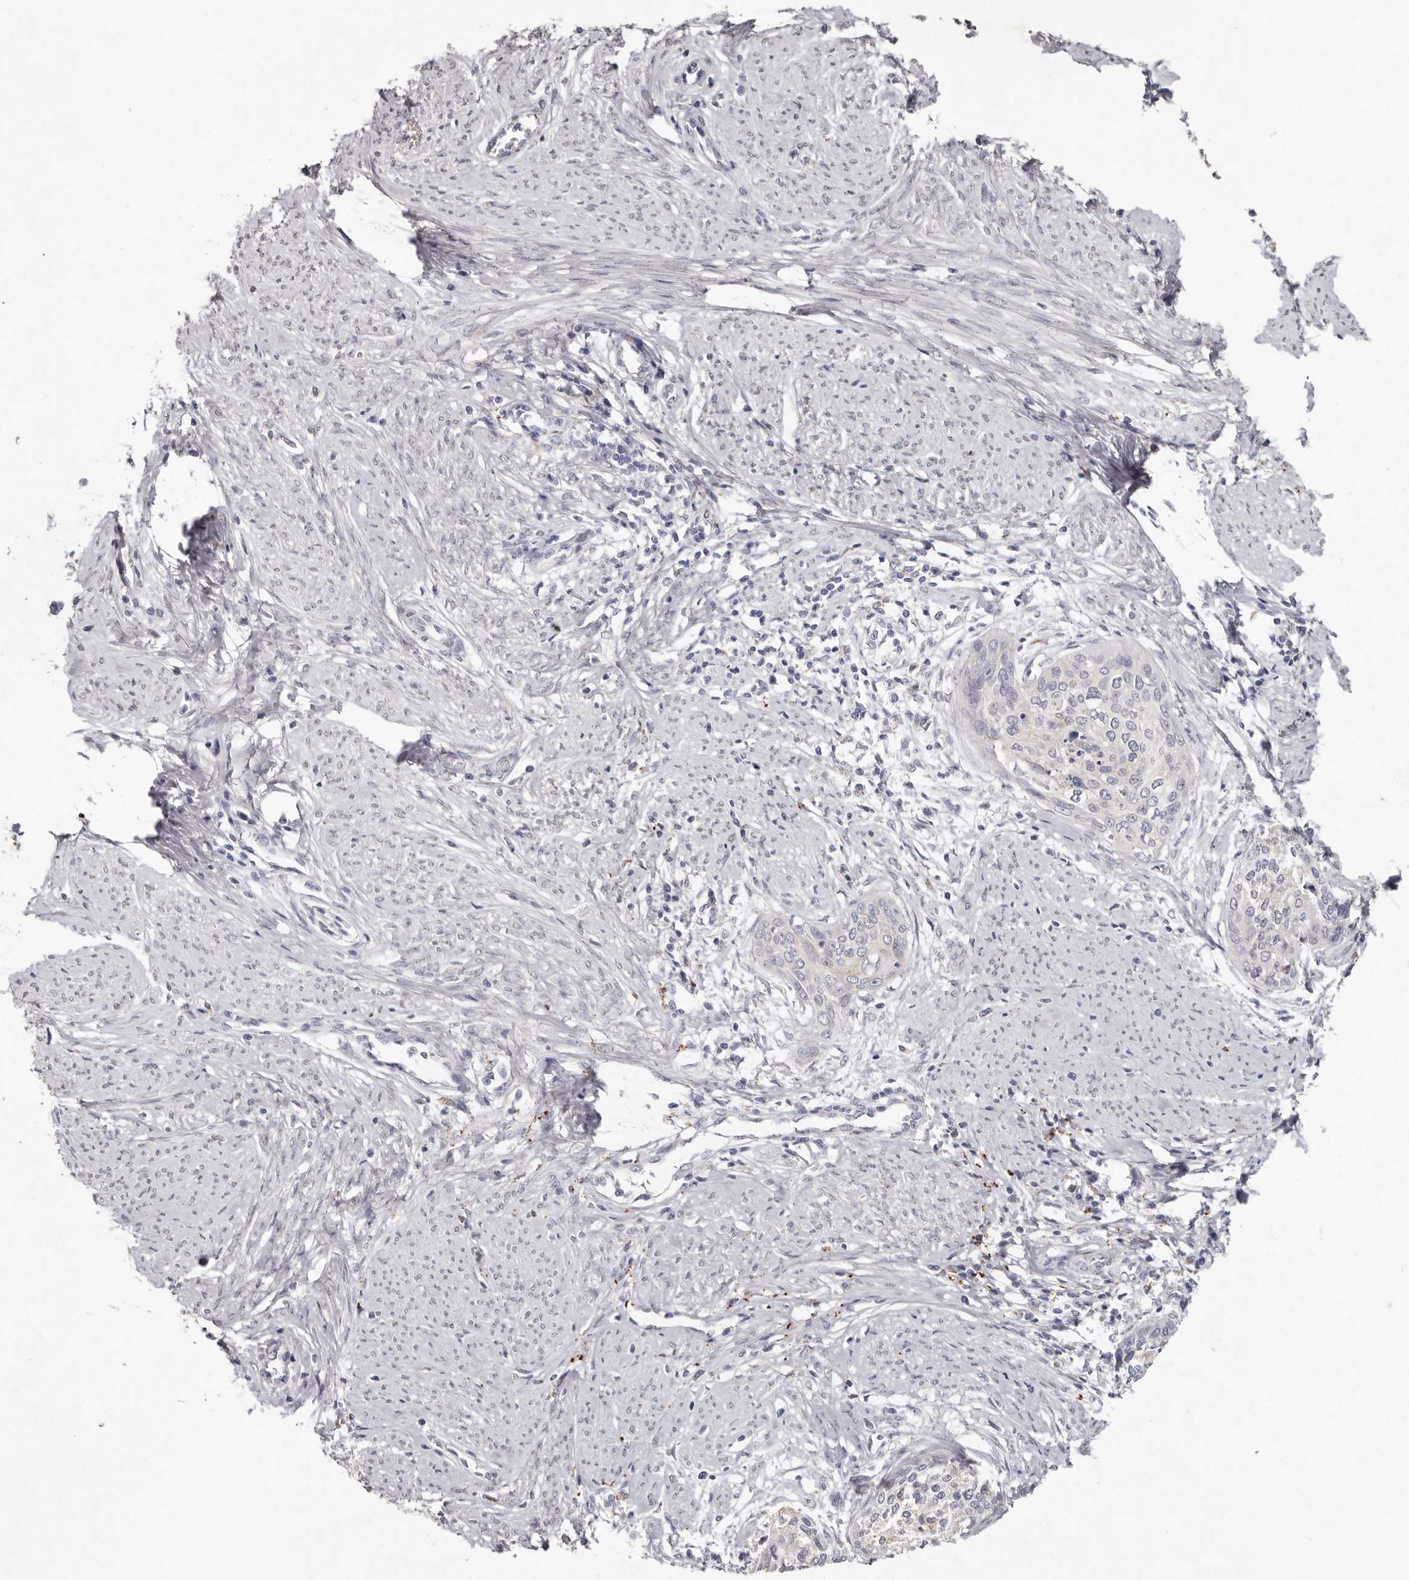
{"staining": {"intensity": "negative", "quantity": "none", "location": "none"}, "tissue": "cervical cancer", "cell_type": "Tumor cells", "image_type": "cancer", "snomed": [{"axis": "morphology", "description": "Squamous cell carcinoma, NOS"}, {"axis": "topography", "description": "Cervix"}], "caption": "This is an IHC image of squamous cell carcinoma (cervical). There is no expression in tumor cells.", "gene": "FAM185A", "patient": {"sex": "female", "age": 37}}